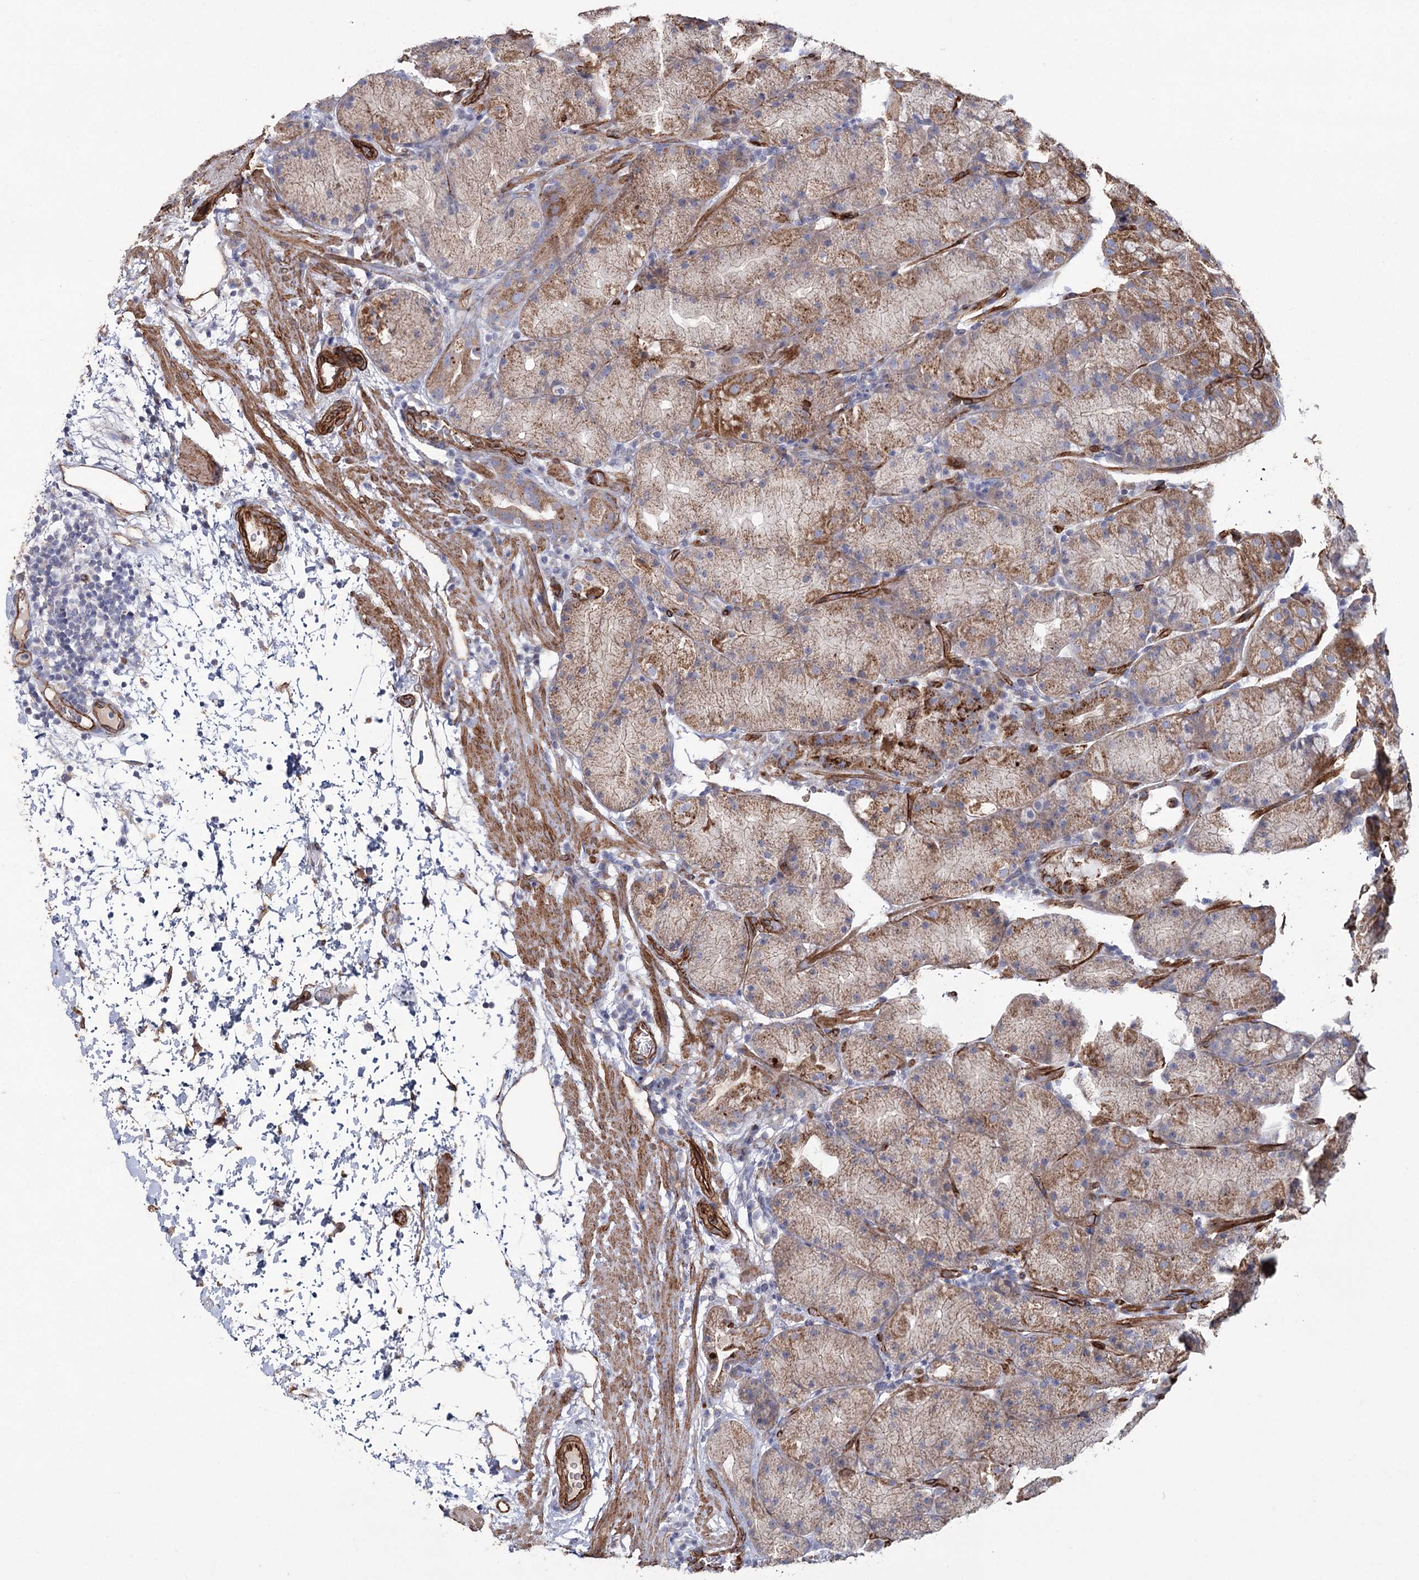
{"staining": {"intensity": "moderate", "quantity": "25%-75%", "location": "cytoplasmic/membranous"}, "tissue": "stomach", "cell_type": "Glandular cells", "image_type": "normal", "snomed": [{"axis": "morphology", "description": "Normal tissue, NOS"}, {"axis": "topography", "description": "Stomach, upper"}, {"axis": "topography", "description": "Stomach"}], "caption": "Stomach stained with DAB (3,3'-diaminobenzidine) immunohistochemistry displays medium levels of moderate cytoplasmic/membranous positivity in approximately 25%-75% of glandular cells.", "gene": "TMEM164", "patient": {"sex": "male", "age": 48}}